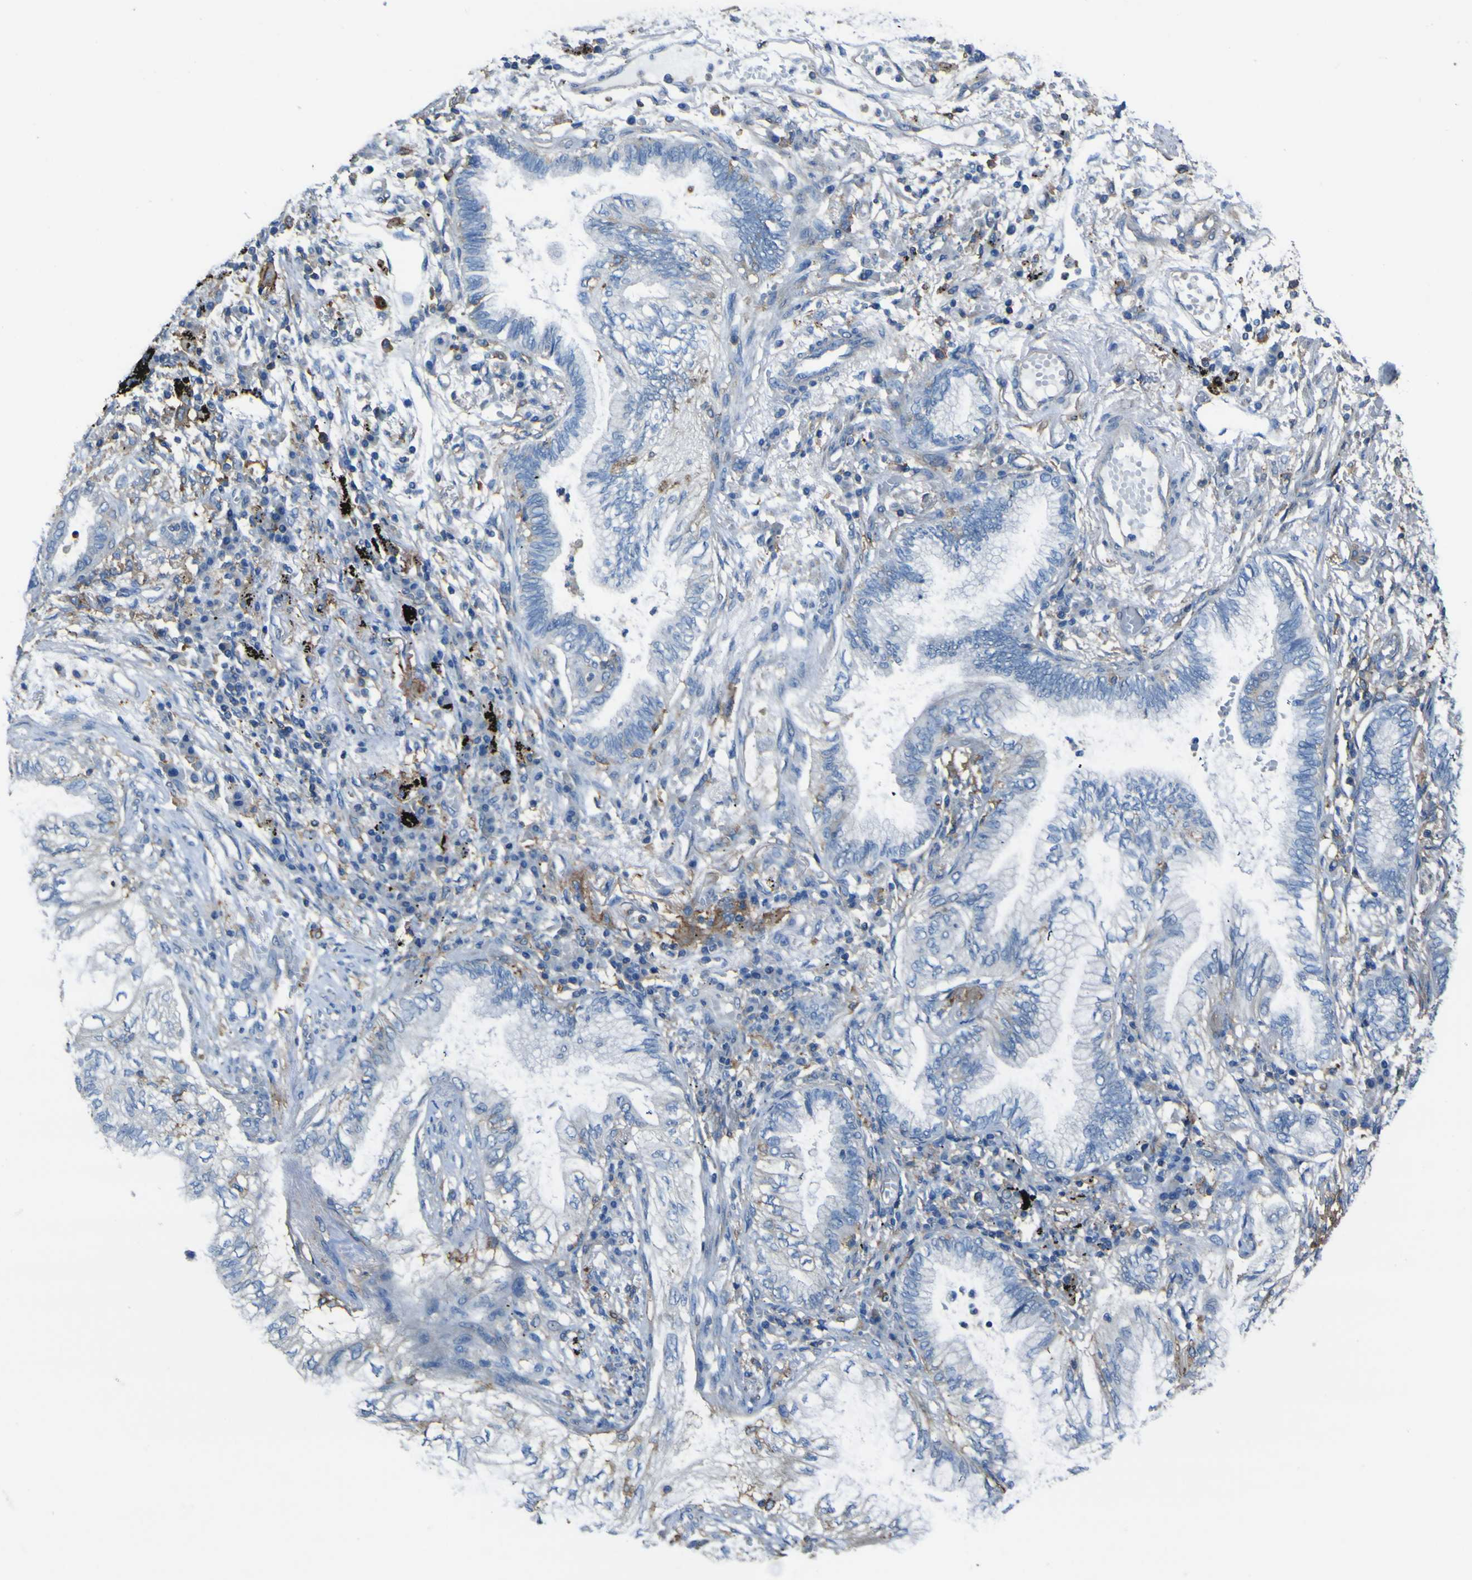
{"staining": {"intensity": "negative", "quantity": "none", "location": "none"}, "tissue": "lung cancer", "cell_type": "Tumor cells", "image_type": "cancer", "snomed": [{"axis": "morphology", "description": "Normal tissue, NOS"}, {"axis": "morphology", "description": "Adenocarcinoma, NOS"}, {"axis": "topography", "description": "Bronchus"}, {"axis": "topography", "description": "Lung"}], "caption": "Immunohistochemistry (IHC) image of human lung cancer (adenocarcinoma) stained for a protein (brown), which shows no staining in tumor cells.", "gene": "LAIR1", "patient": {"sex": "female", "age": 70}}